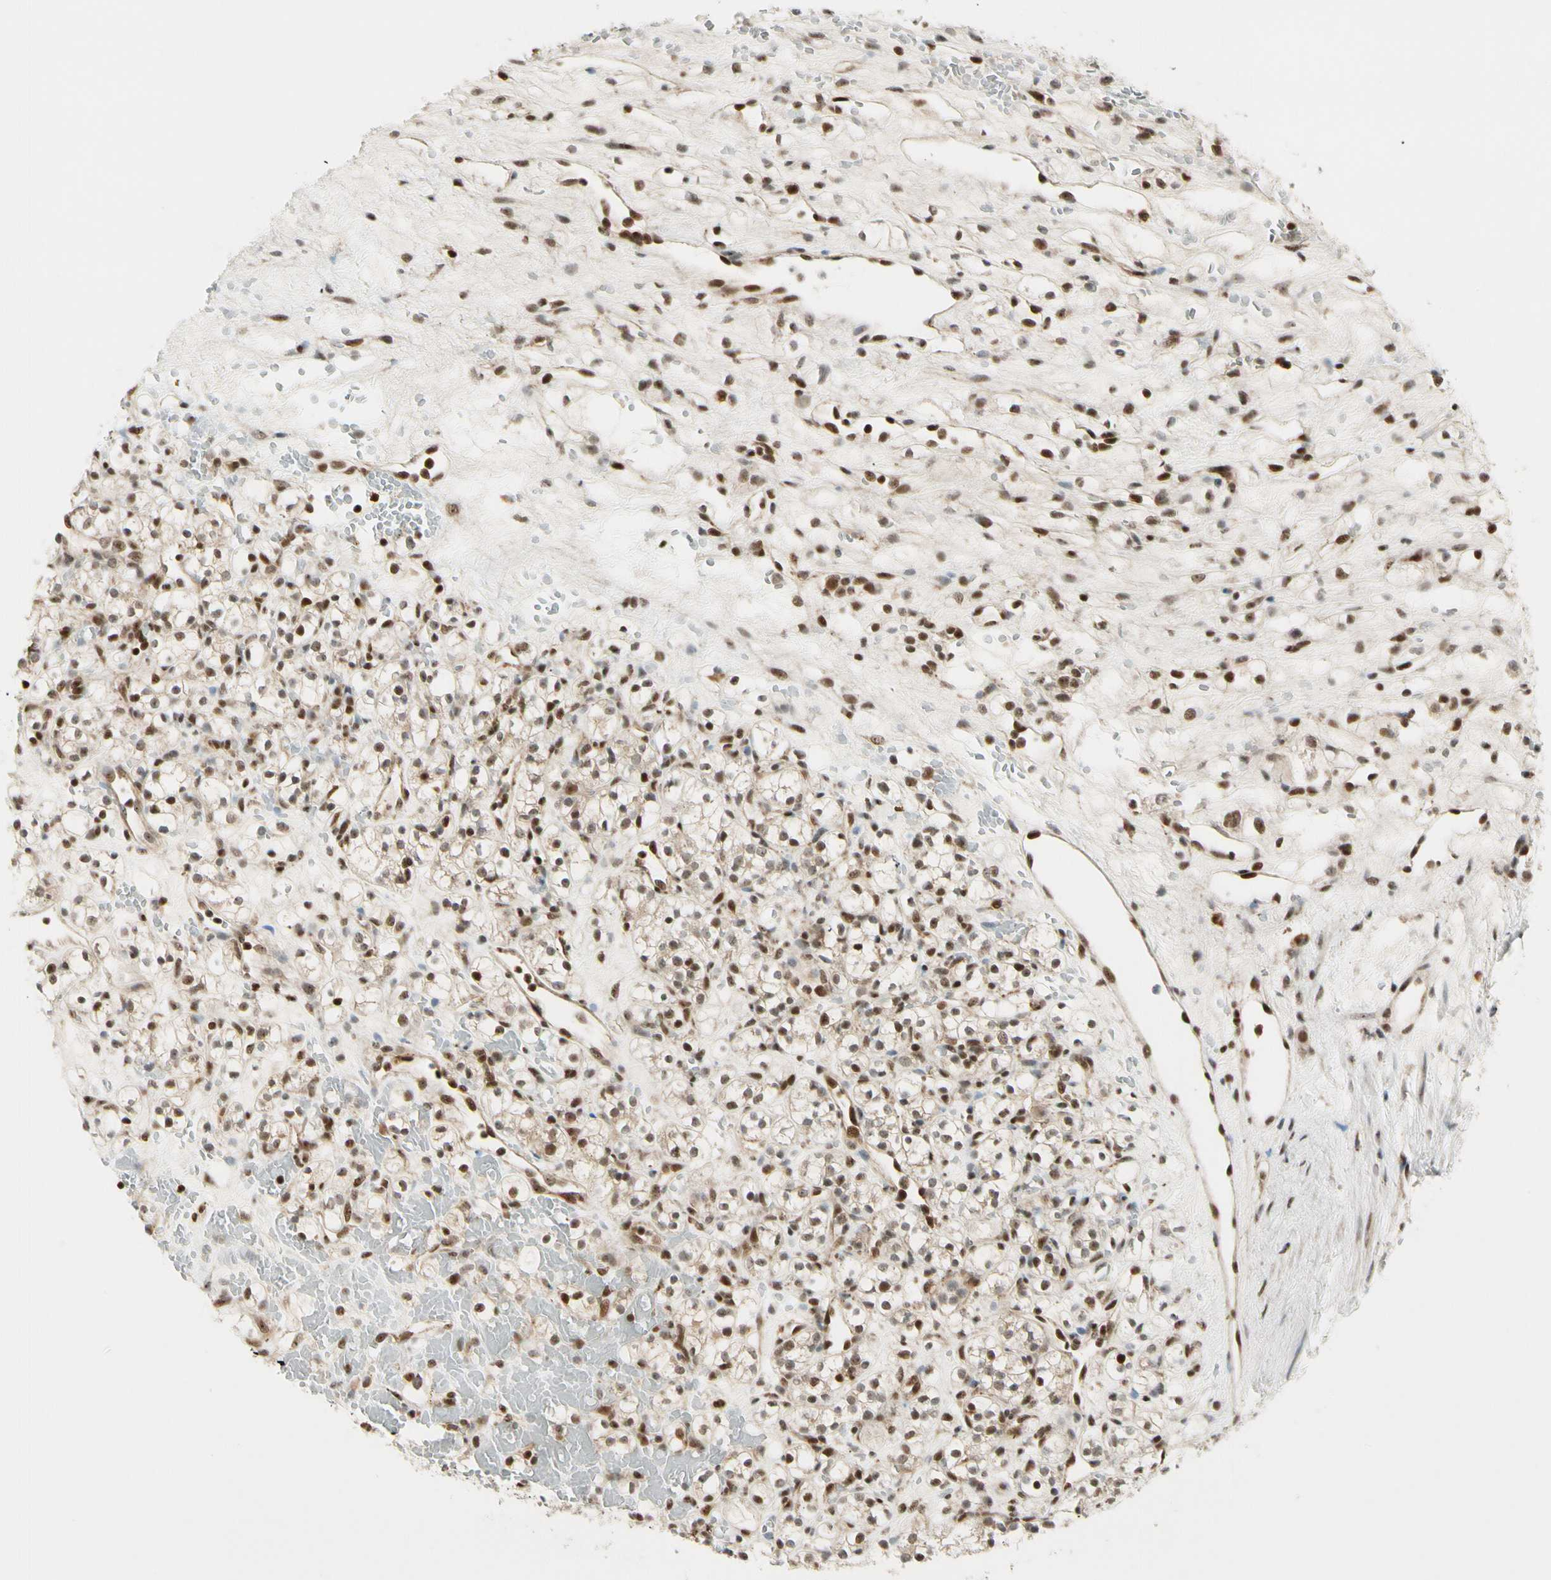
{"staining": {"intensity": "moderate", "quantity": ">75%", "location": "nuclear"}, "tissue": "renal cancer", "cell_type": "Tumor cells", "image_type": "cancer", "snomed": [{"axis": "morphology", "description": "Adenocarcinoma, NOS"}, {"axis": "topography", "description": "Kidney"}], "caption": "A photomicrograph showing moderate nuclear staining in about >75% of tumor cells in renal adenocarcinoma, as visualized by brown immunohistochemical staining.", "gene": "DAXX", "patient": {"sex": "female", "age": 60}}